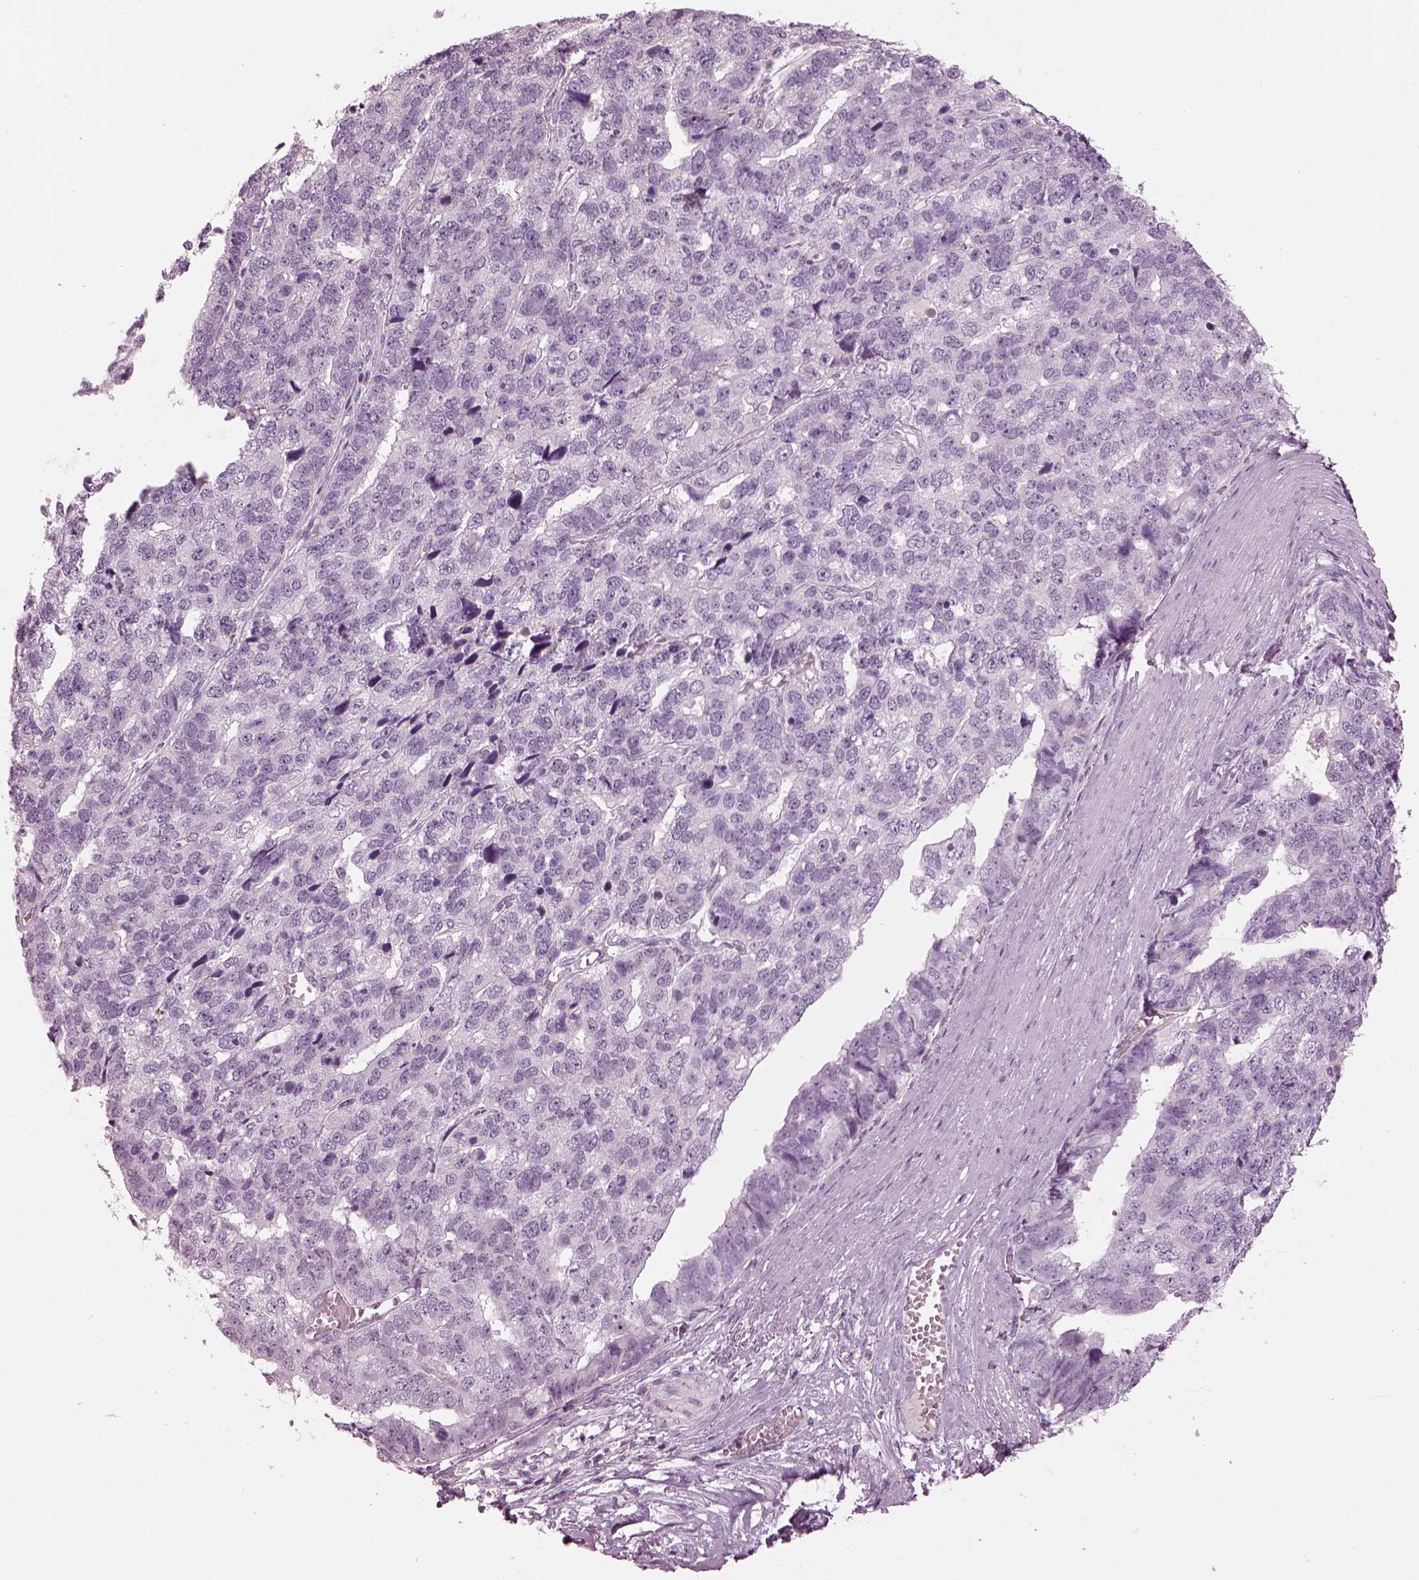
{"staining": {"intensity": "negative", "quantity": "none", "location": "none"}, "tissue": "stomach cancer", "cell_type": "Tumor cells", "image_type": "cancer", "snomed": [{"axis": "morphology", "description": "Adenocarcinoma, NOS"}, {"axis": "topography", "description": "Stomach"}], "caption": "This is a histopathology image of immunohistochemistry staining of adenocarcinoma (stomach), which shows no expression in tumor cells.", "gene": "PACRG", "patient": {"sex": "male", "age": 69}}